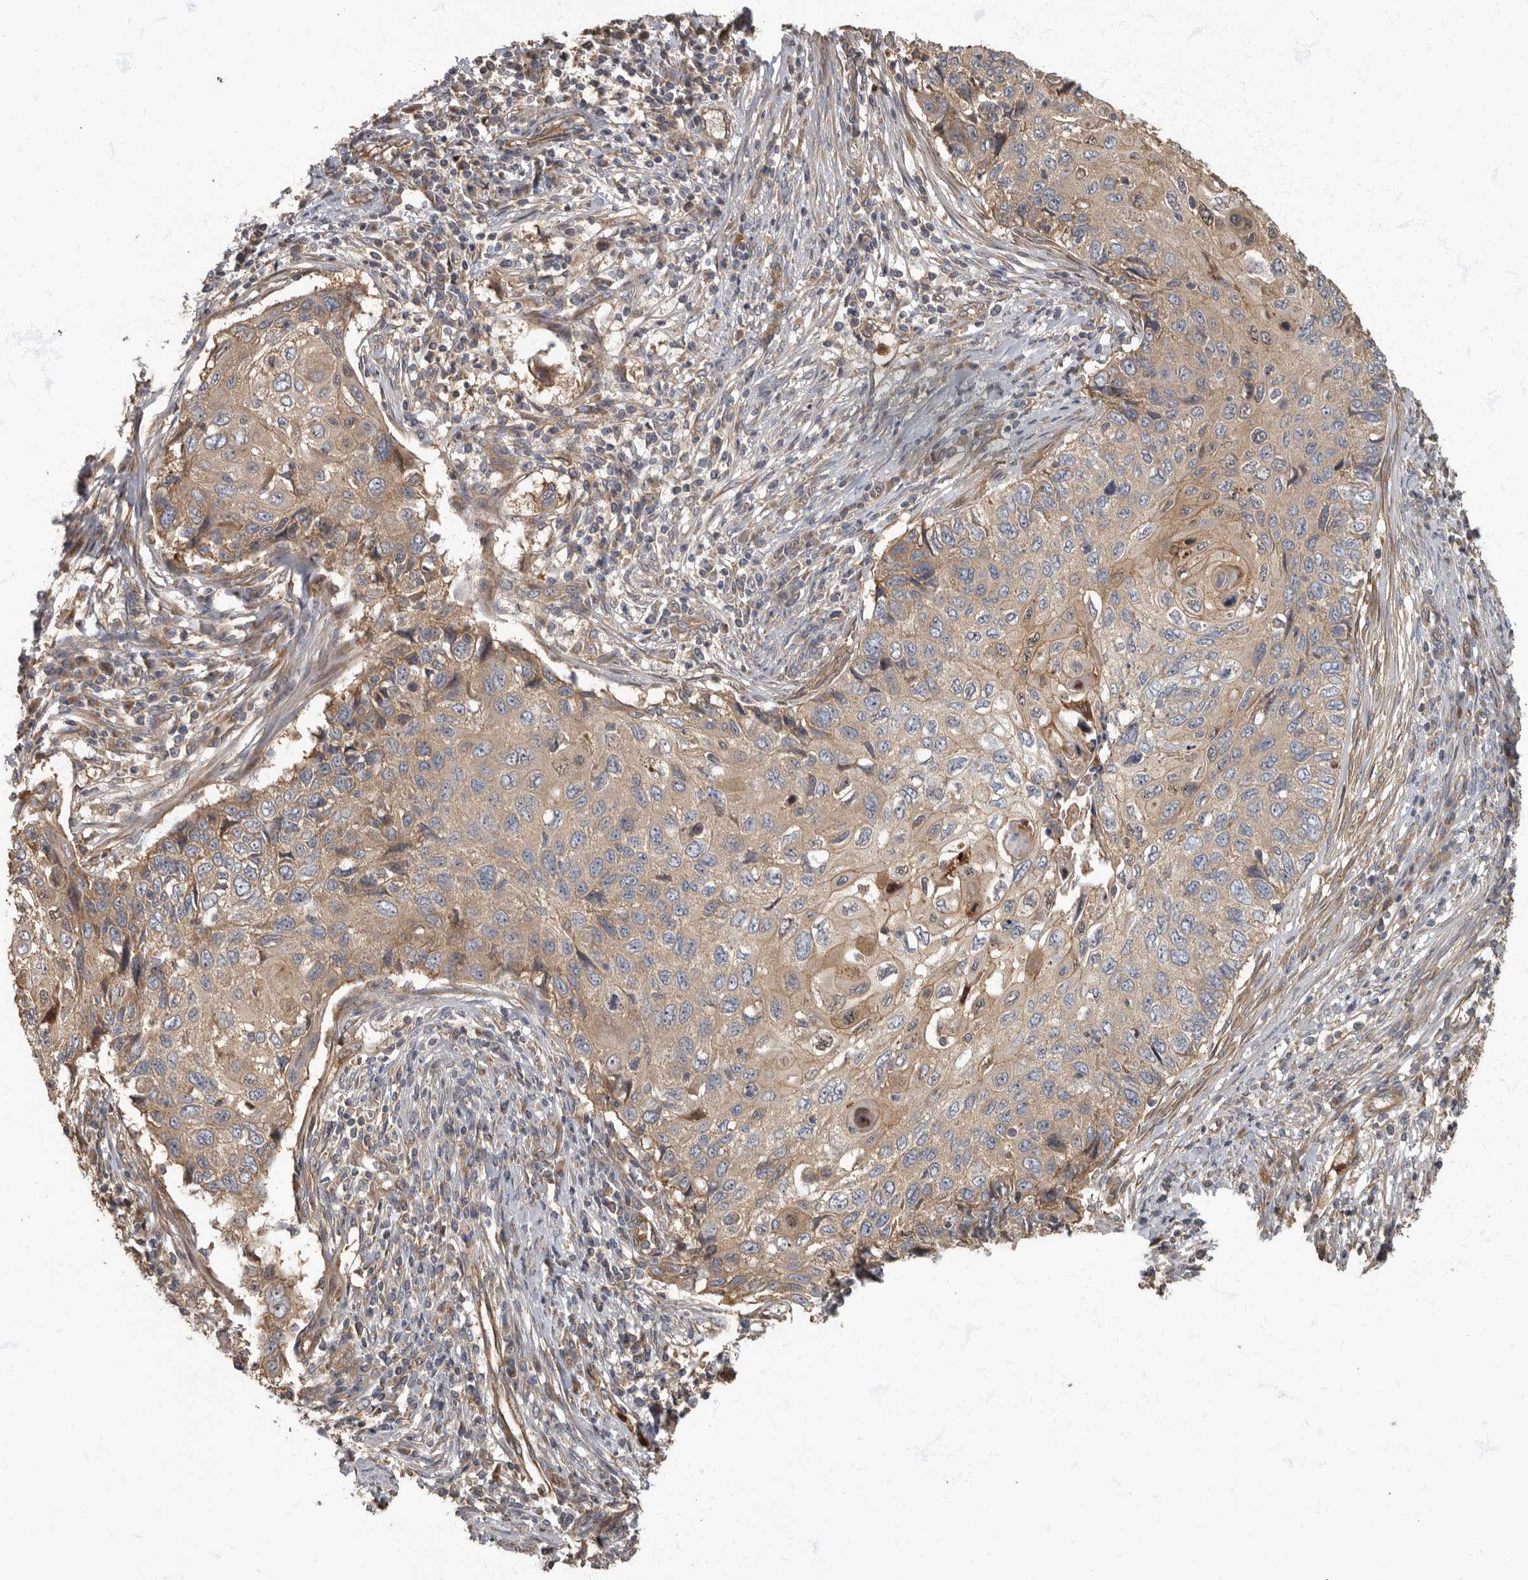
{"staining": {"intensity": "weak", "quantity": ">75%", "location": "cytoplasmic/membranous"}, "tissue": "cervical cancer", "cell_type": "Tumor cells", "image_type": "cancer", "snomed": [{"axis": "morphology", "description": "Squamous cell carcinoma, NOS"}, {"axis": "topography", "description": "Cervix"}], "caption": "Immunohistochemical staining of cervical cancer shows weak cytoplasmic/membranous protein staining in approximately >75% of tumor cells.", "gene": "DAAM1", "patient": {"sex": "female", "age": 70}}